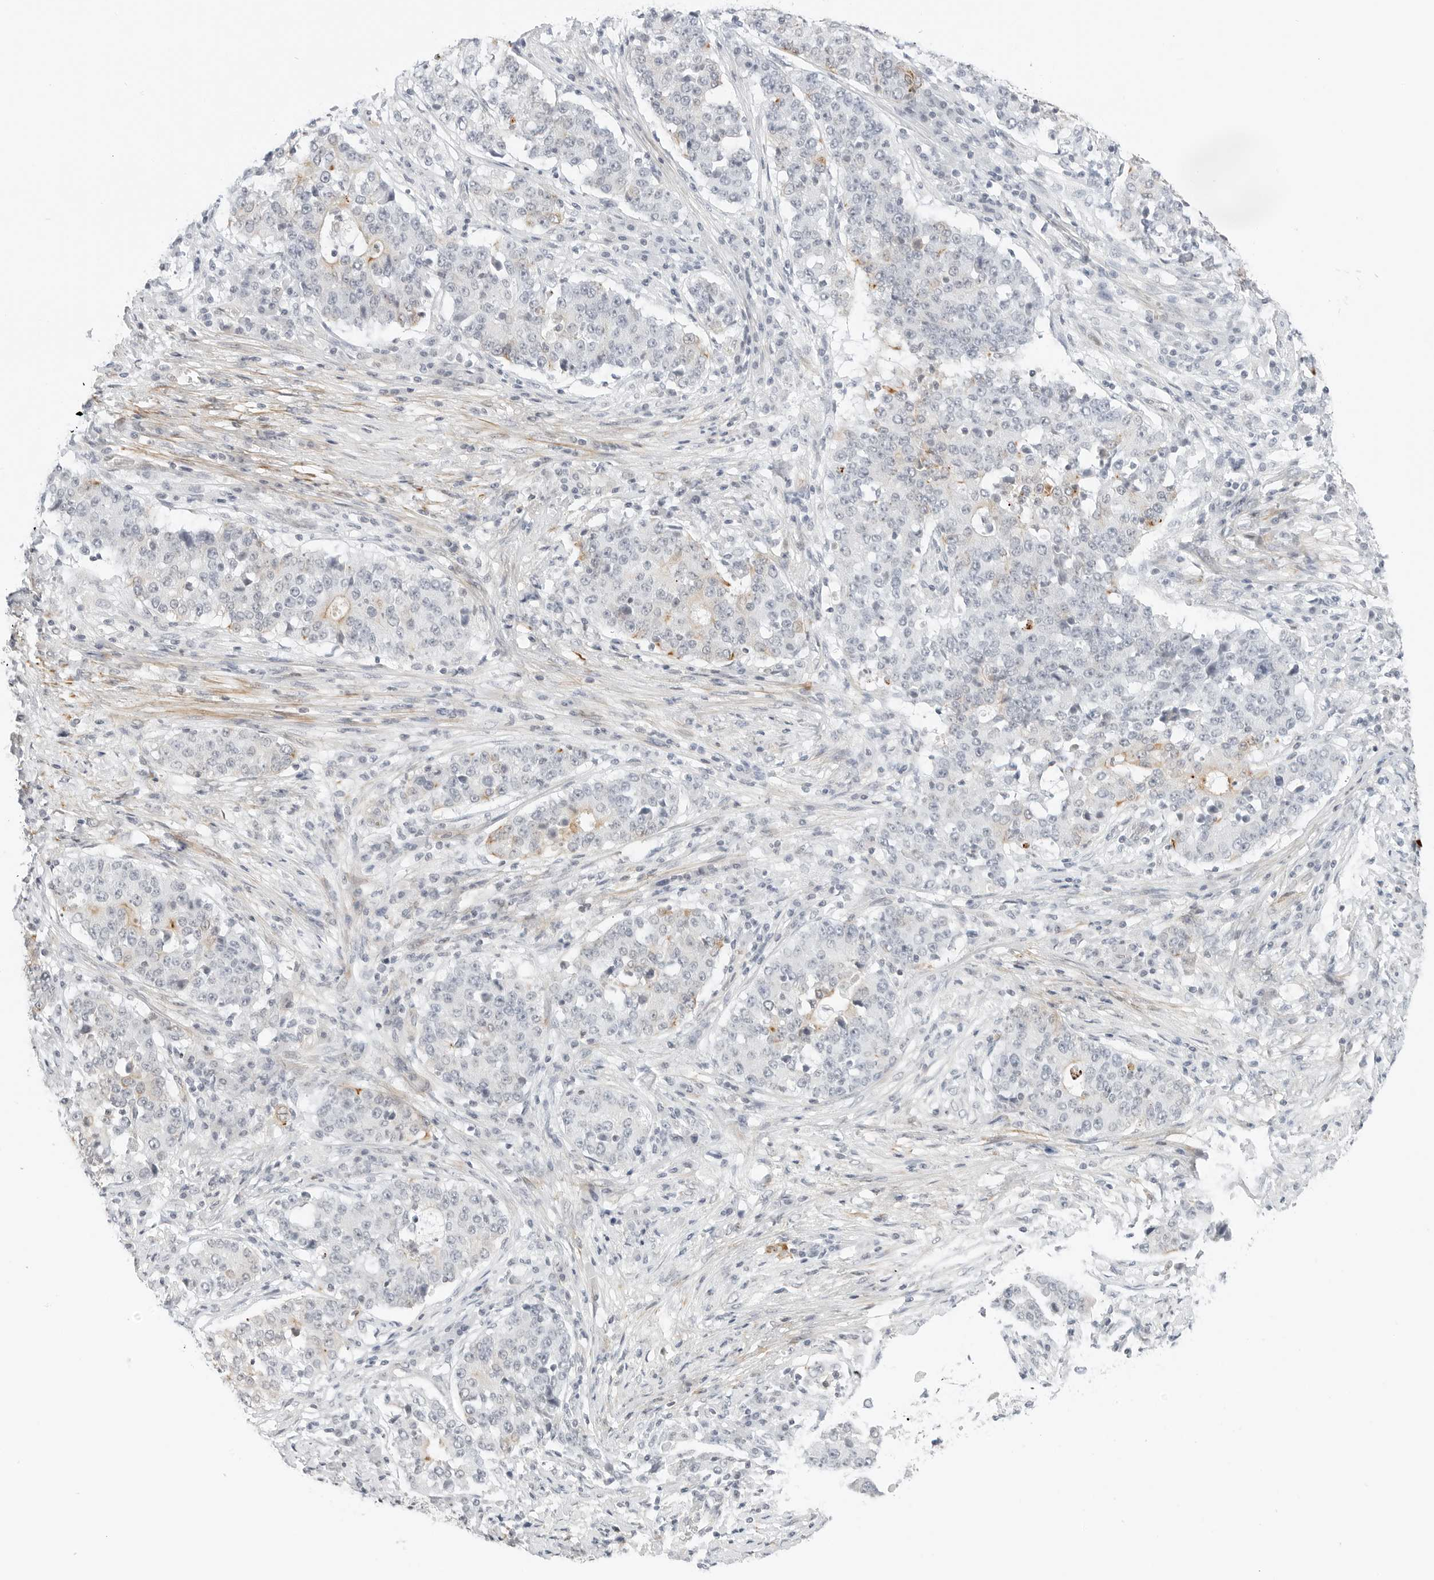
{"staining": {"intensity": "weak", "quantity": "<25%", "location": "cytoplasmic/membranous"}, "tissue": "stomach cancer", "cell_type": "Tumor cells", "image_type": "cancer", "snomed": [{"axis": "morphology", "description": "Adenocarcinoma, NOS"}, {"axis": "topography", "description": "Stomach"}], "caption": "Immunohistochemistry image of stomach cancer (adenocarcinoma) stained for a protein (brown), which demonstrates no staining in tumor cells.", "gene": "IQCC", "patient": {"sex": "male", "age": 59}}